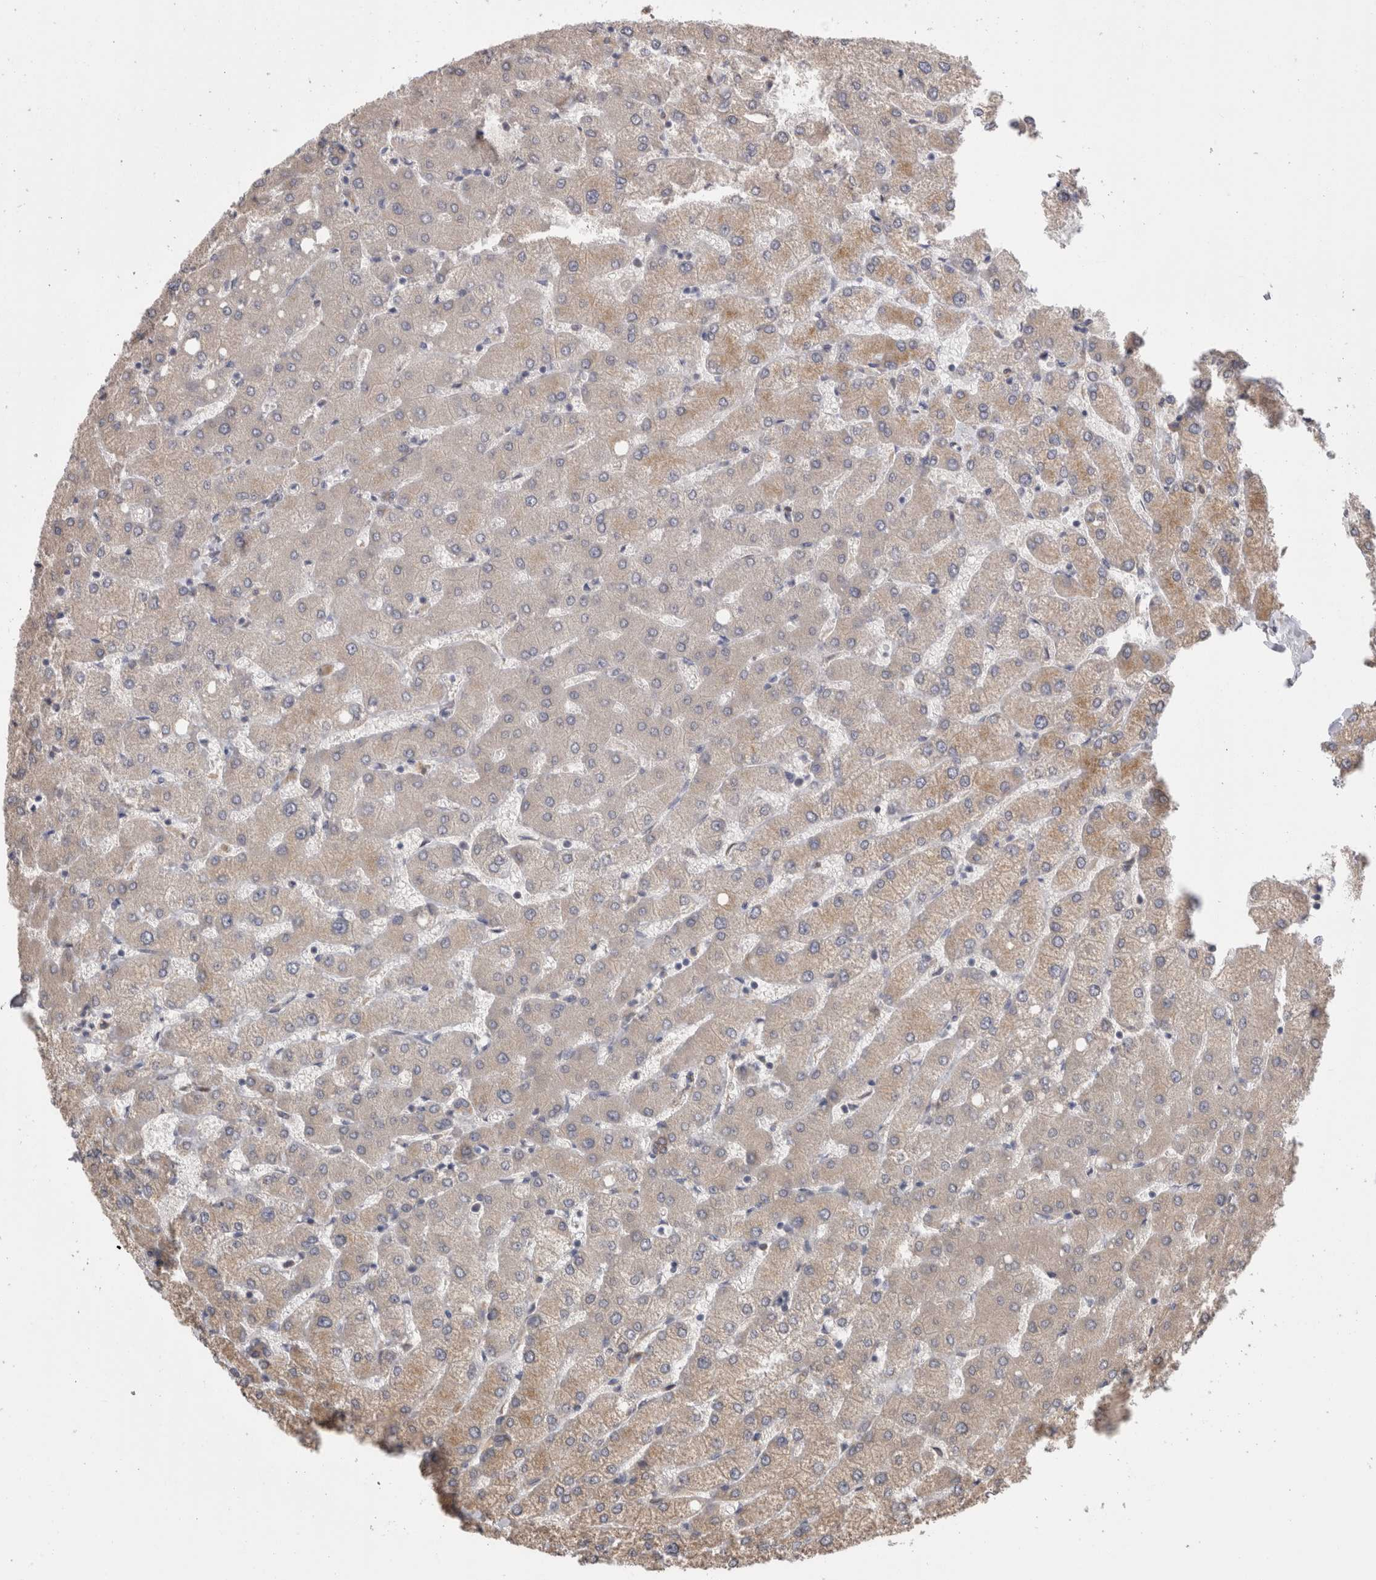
{"staining": {"intensity": "moderate", "quantity": ">75%", "location": "cytoplasmic/membranous"}, "tissue": "liver", "cell_type": "Cholangiocytes", "image_type": "normal", "snomed": [{"axis": "morphology", "description": "Normal tissue, NOS"}, {"axis": "topography", "description": "Liver"}], "caption": "The image shows staining of normal liver, revealing moderate cytoplasmic/membranous protein staining (brown color) within cholangiocytes. (Stains: DAB (3,3'-diaminobenzidine) in brown, nuclei in blue, Microscopy: brightfield microscopy at high magnification).", "gene": "SMAP2", "patient": {"sex": "female", "age": 54}}